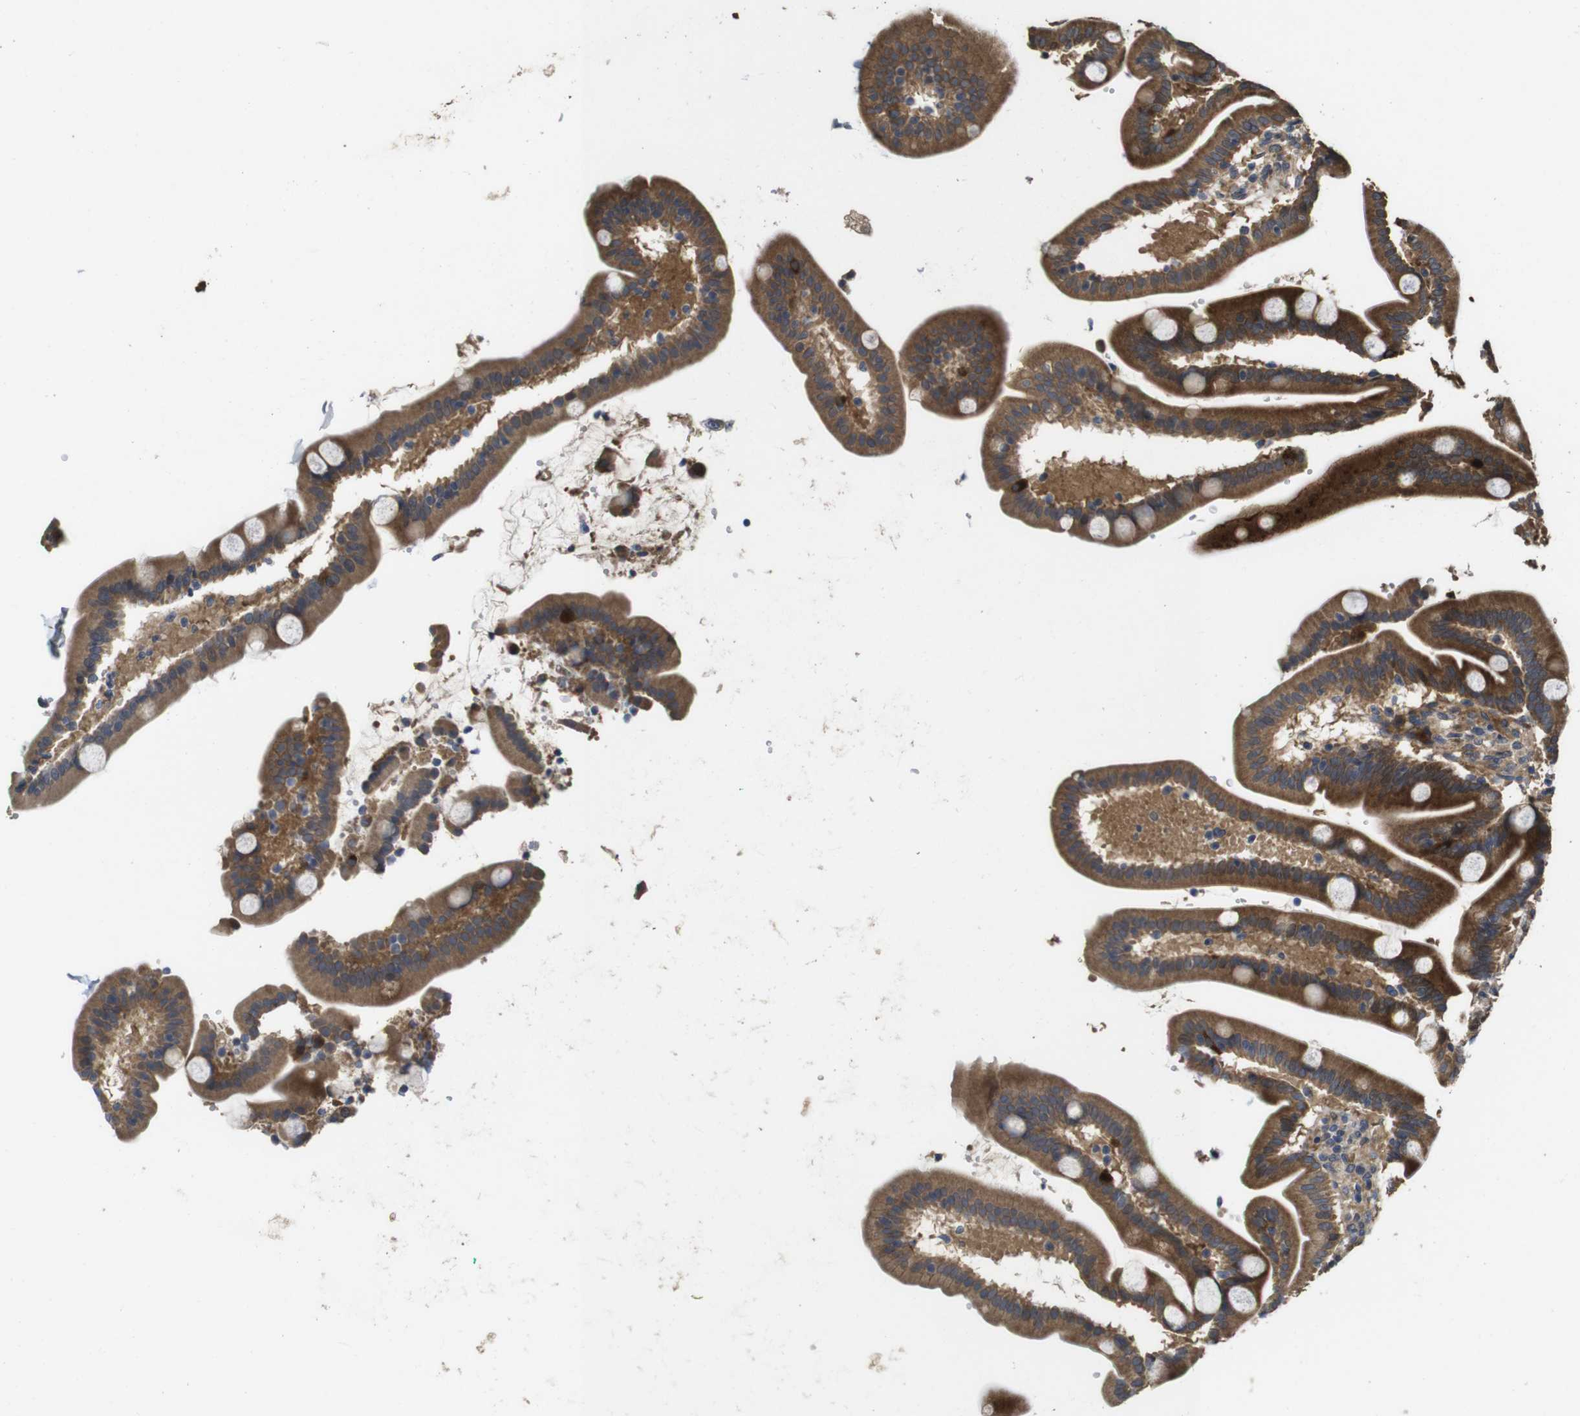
{"staining": {"intensity": "moderate", "quantity": ">75%", "location": "cytoplasmic/membranous"}, "tissue": "duodenum", "cell_type": "Glandular cells", "image_type": "normal", "snomed": [{"axis": "morphology", "description": "Normal tissue, NOS"}, {"axis": "topography", "description": "Duodenum"}], "caption": "DAB (3,3'-diaminobenzidine) immunohistochemical staining of normal human duodenum demonstrates moderate cytoplasmic/membranous protein expression in about >75% of glandular cells. Ihc stains the protein in brown and the nuclei are stained blue.", "gene": "PCDHB10", "patient": {"sex": "male", "age": 54}}